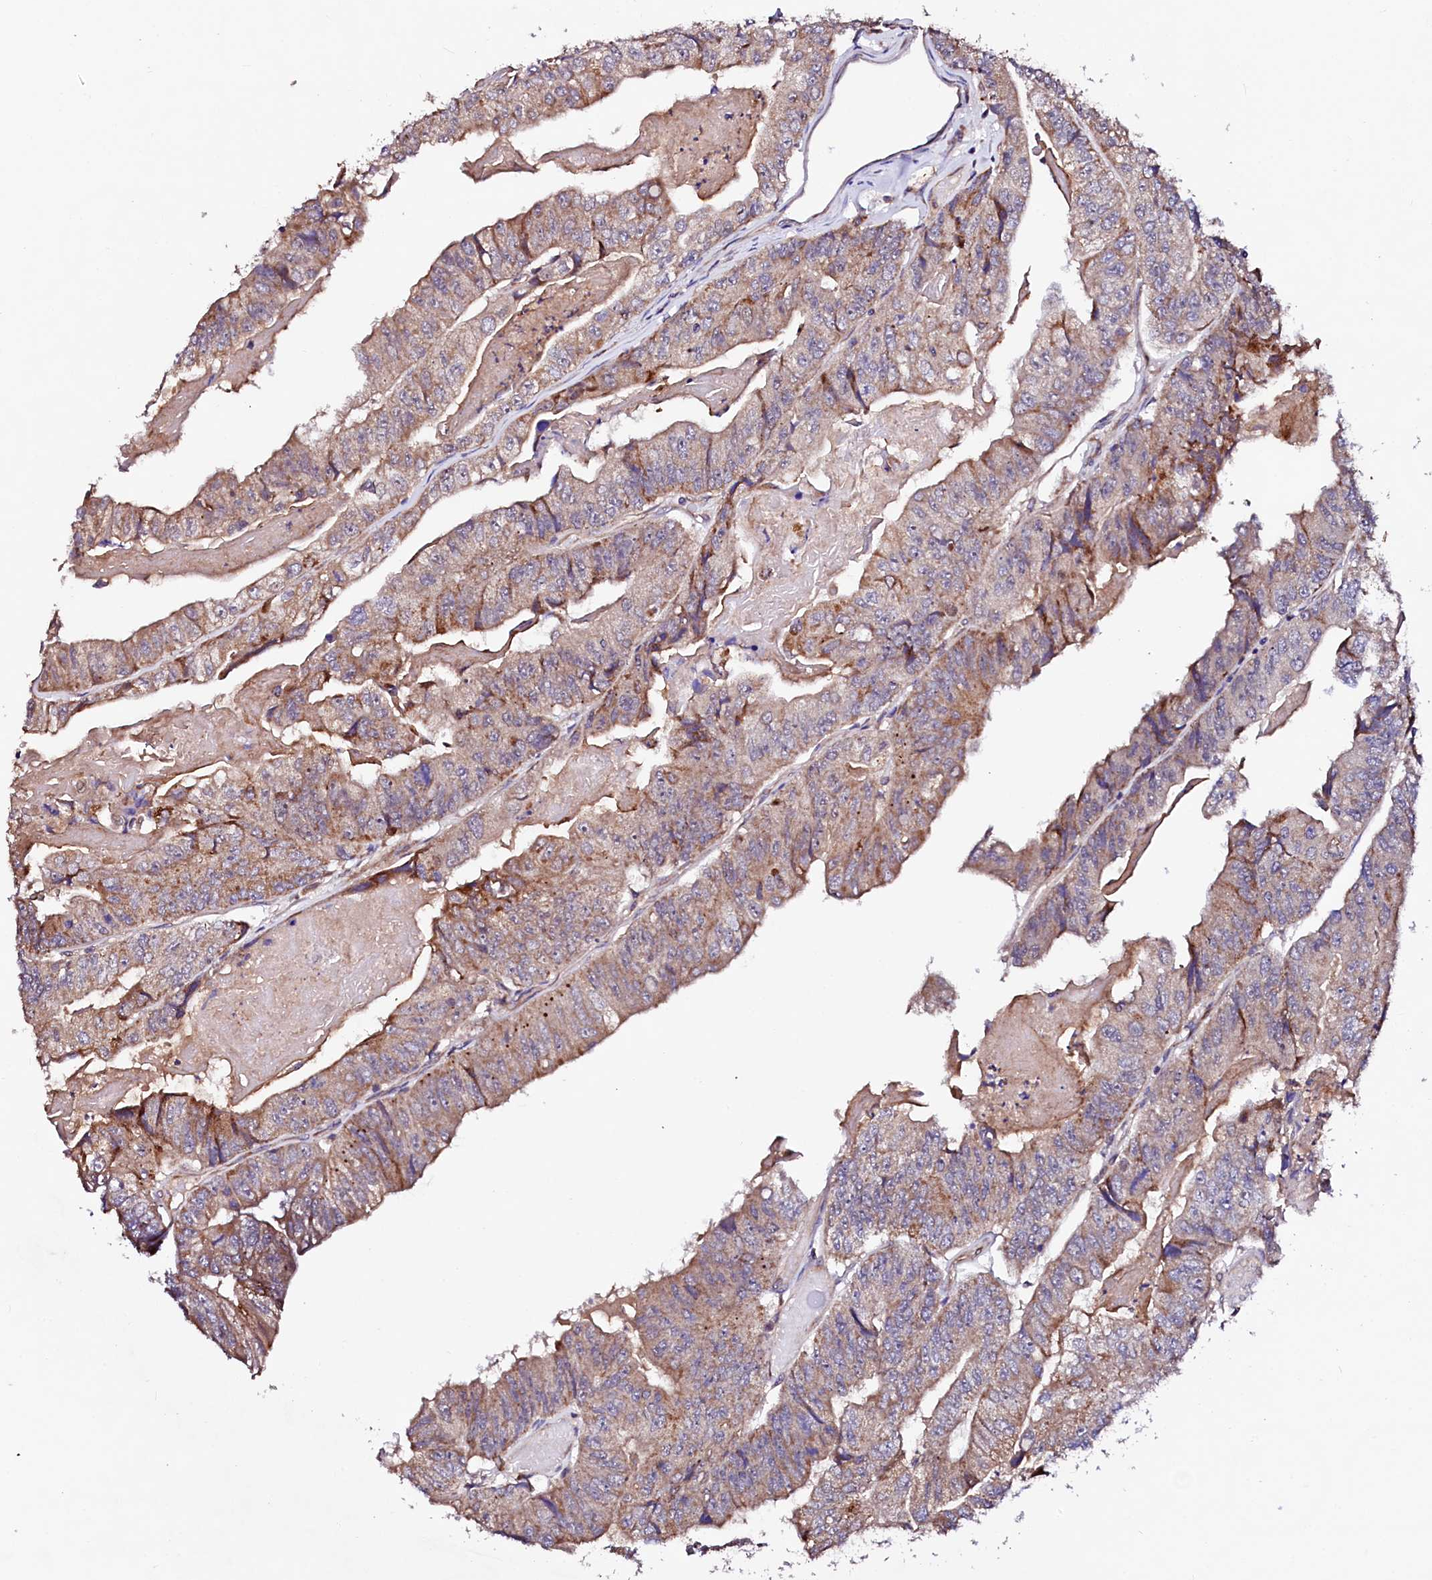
{"staining": {"intensity": "weak", "quantity": "25%-75%", "location": "cytoplasmic/membranous"}, "tissue": "colorectal cancer", "cell_type": "Tumor cells", "image_type": "cancer", "snomed": [{"axis": "morphology", "description": "Adenocarcinoma, NOS"}, {"axis": "topography", "description": "Colon"}], "caption": "High-magnification brightfield microscopy of colorectal cancer stained with DAB (brown) and counterstained with hematoxylin (blue). tumor cells exhibit weak cytoplasmic/membranous staining is identified in approximately25%-75% of cells.", "gene": "UBE3C", "patient": {"sex": "female", "age": 67}}